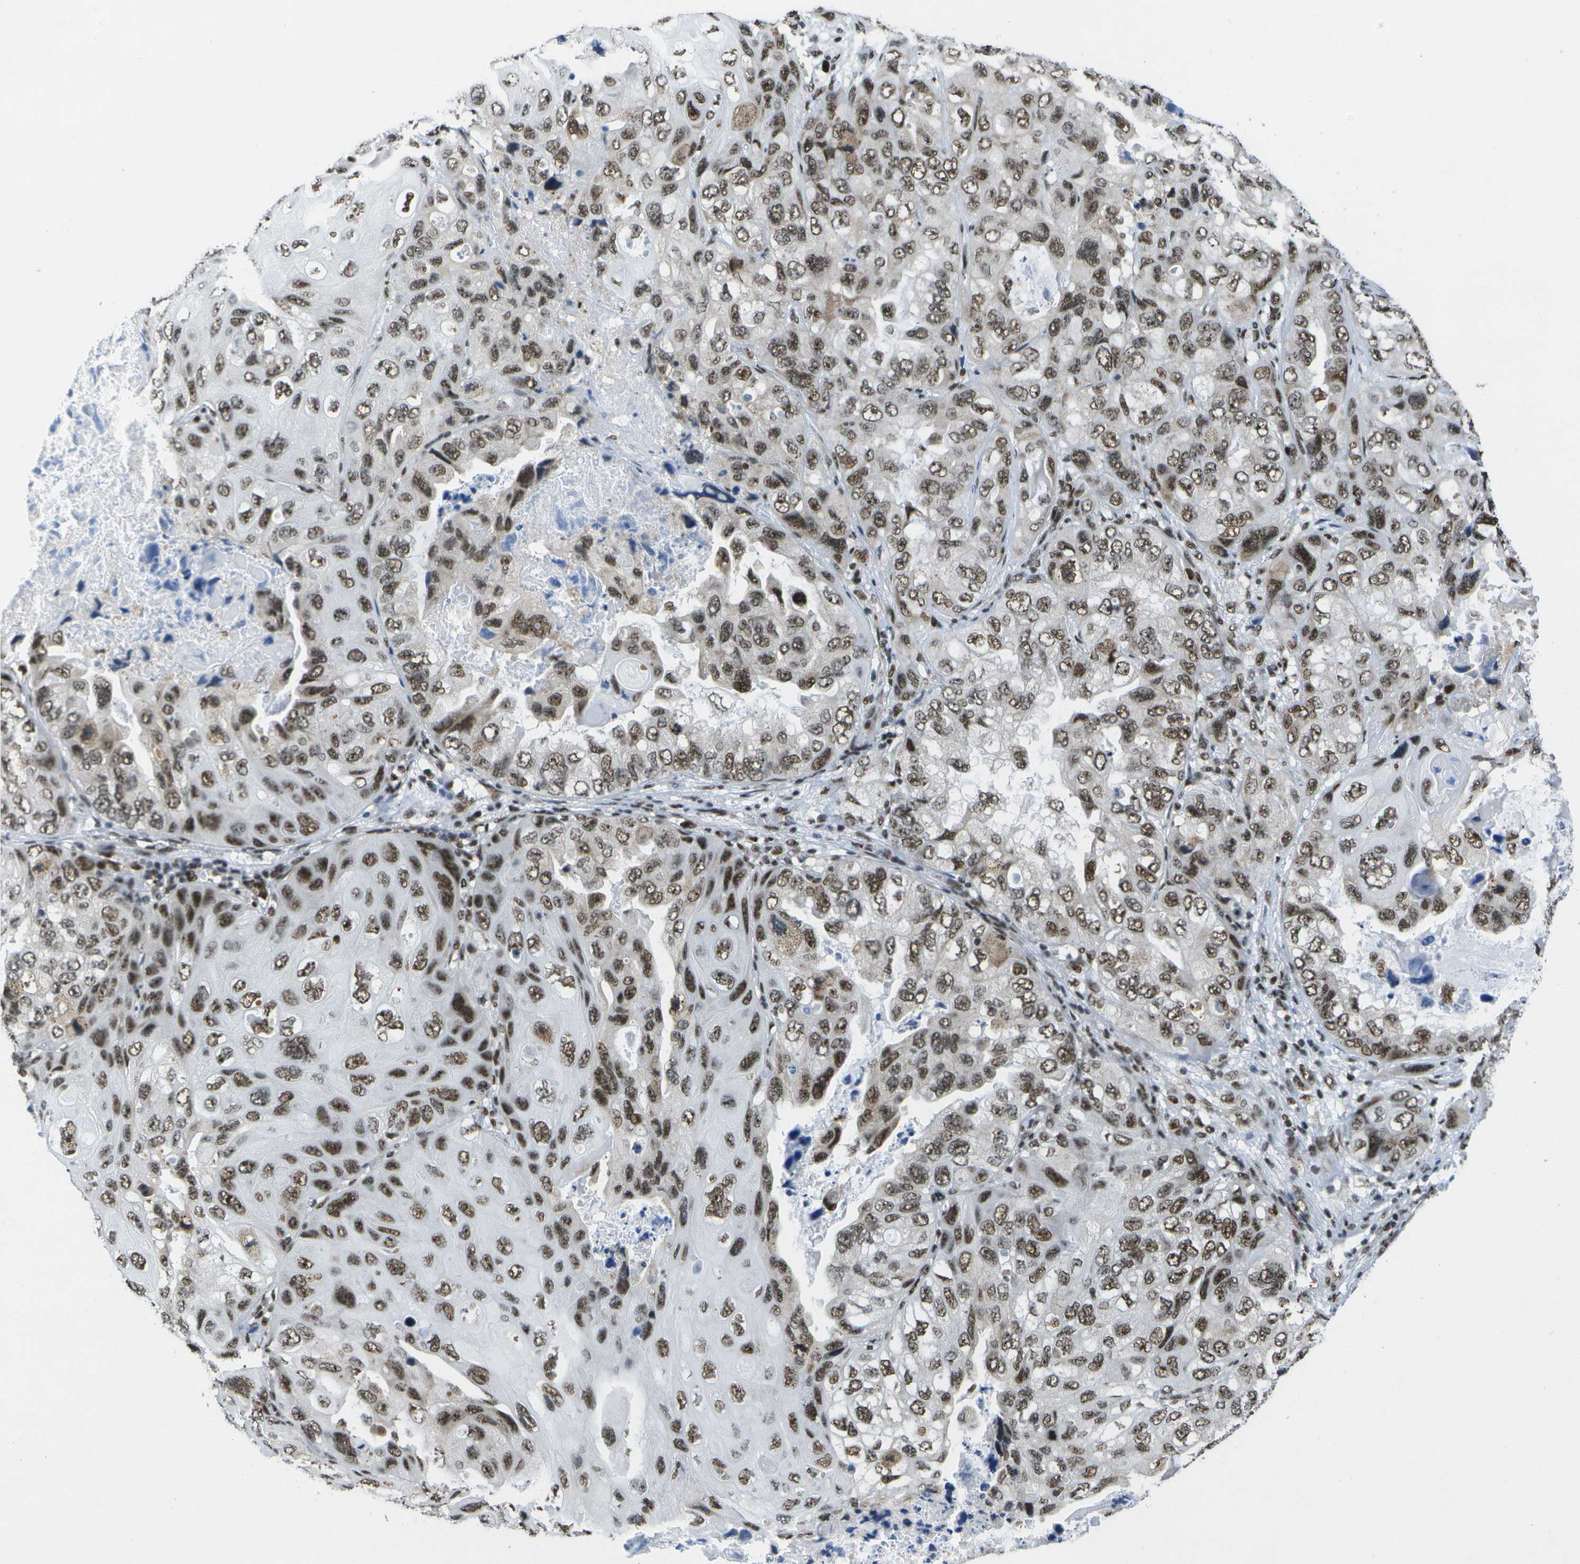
{"staining": {"intensity": "strong", "quantity": ">75%", "location": "nuclear"}, "tissue": "lung cancer", "cell_type": "Tumor cells", "image_type": "cancer", "snomed": [{"axis": "morphology", "description": "Squamous cell carcinoma, NOS"}, {"axis": "topography", "description": "Lung"}], "caption": "A brown stain labels strong nuclear staining of a protein in lung squamous cell carcinoma tumor cells.", "gene": "NSRP1", "patient": {"sex": "female", "age": 73}}